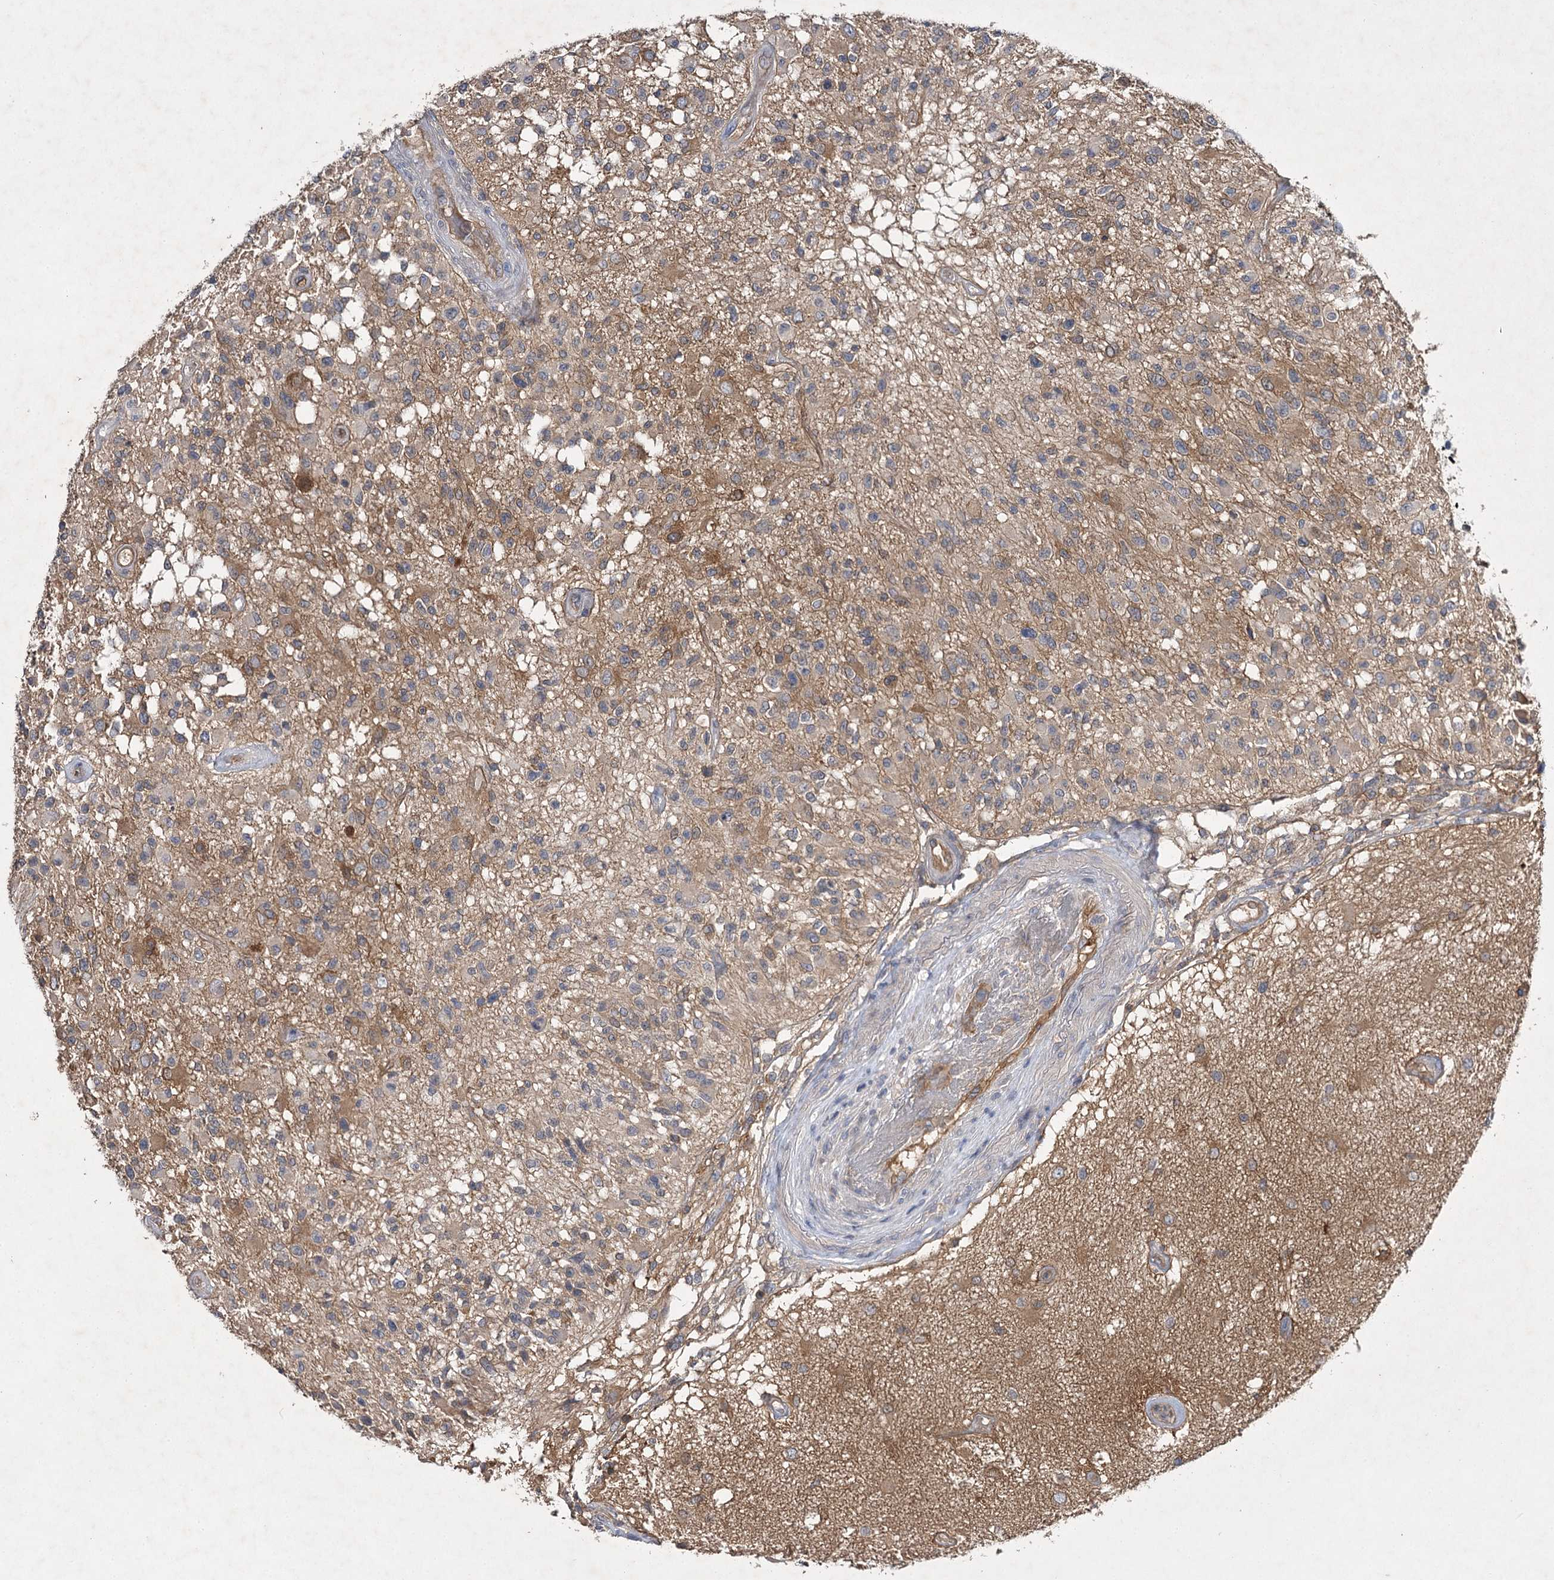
{"staining": {"intensity": "negative", "quantity": "none", "location": "none"}, "tissue": "glioma", "cell_type": "Tumor cells", "image_type": "cancer", "snomed": [{"axis": "morphology", "description": "Glioma, malignant, High grade"}, {"axis": "morphology", "description": "Glioblastoma, NOS"}, {"axis": "topography", "description": "Brain"}], "caption": "A high-resolution histopathology image shows immunohistochemistry (IHC) staining of glioma, which exhibits no significant positivity in tumor cells.", "gene": "BCR", "patient": {"sex": "male", "age": 60}}